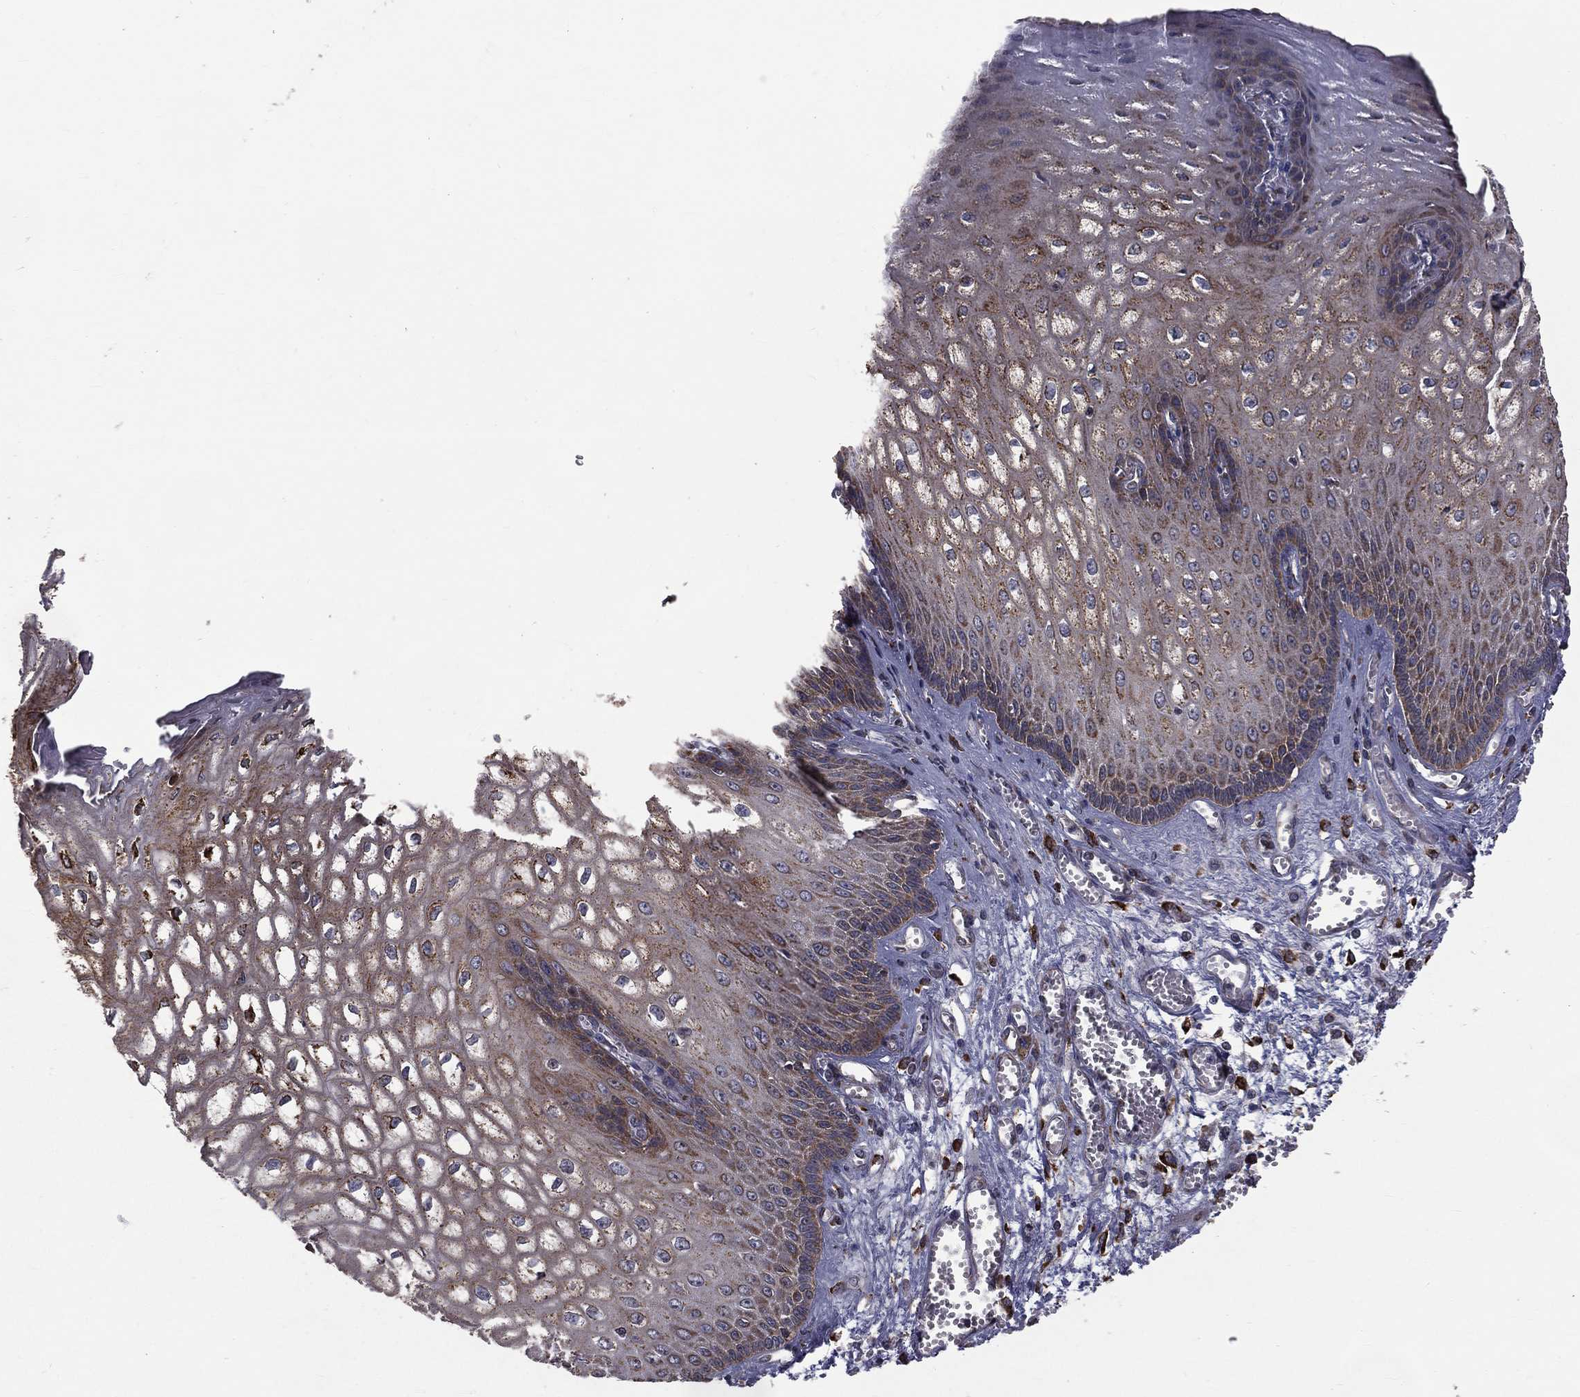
{"staining": {"intensity": "moderate", "quantity": "25%-75%", "location": "cytoplasmic/membranous"}, "tissue": "esophagus", "cell_type": "Squamous epithelial cells", "image_type": "normal", "snomed": [{"axis": "morphology", "description": "Normal tissue, NOS"}, {"axis": "topography", "description": "Esophagus"}], "caption": "Immunohistochemistry (IHC) histopathology image of normal esophagus: human esophagus stained using immunohistochemistry (IHC) displays medium levels of moderate protein expression localized specifically in the cytoplasmic/membranous of squamous epithelial cells, appearing as a cytoplasmic/membranous brown color.", "gene": "OLFML1", "patient": {"sex": "male", "age": 58}}